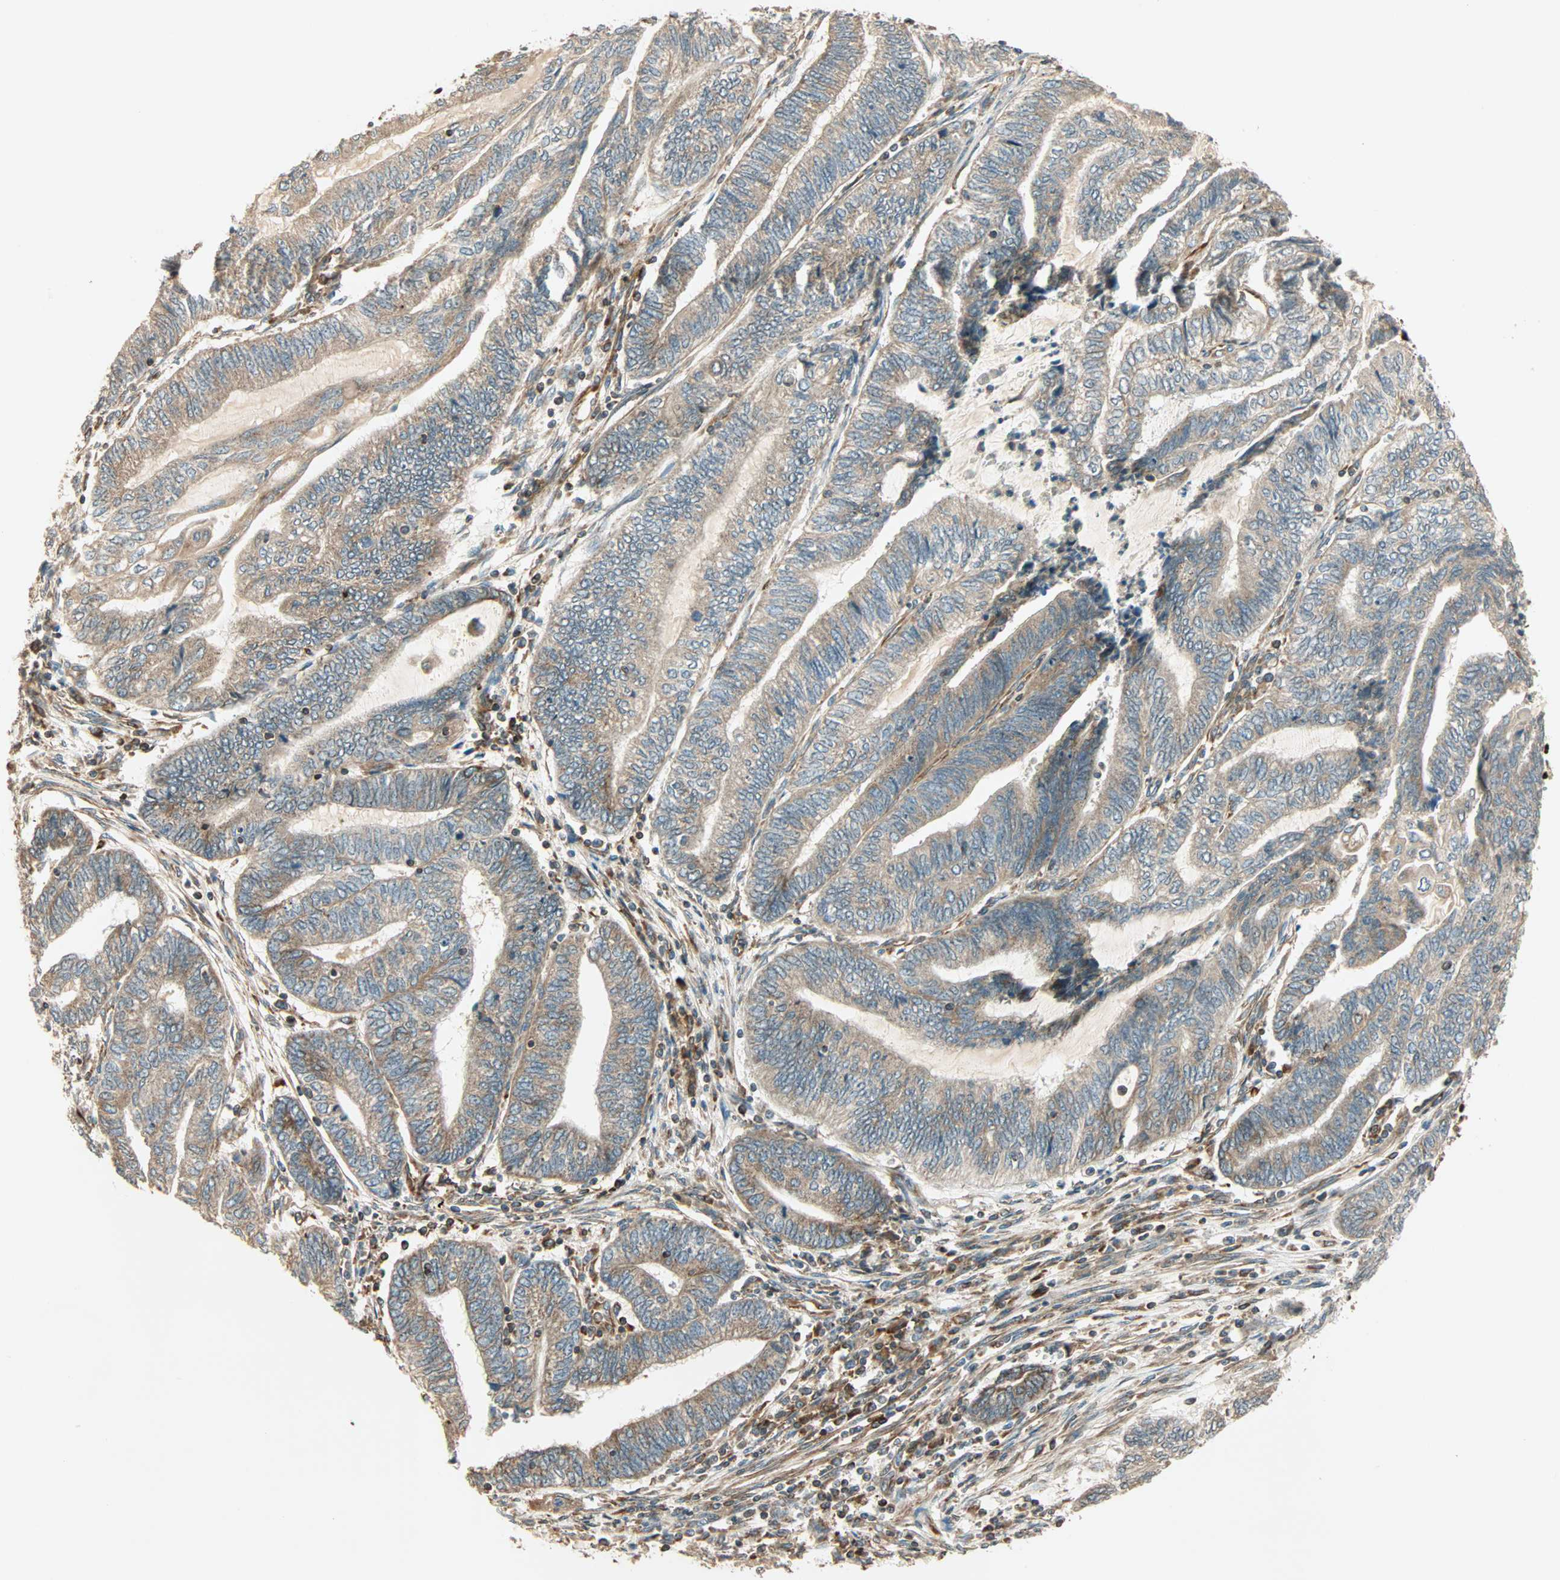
{"staining": {"intensity": "strong", "quantity": ">75%", "location": "cytoplasmic/membranous,nuclear"}, "tissue": "endometrial cancer", "cell_type": "Tumor cells", "image_type": "cancer", "snomed": [{"axis": "morphology", "description": "Adenocarcinoma, NOS"}, {"axis": "topography", "description": "Uterus"}, {"axis": "topography", "description": "Endometrium"}], "caption": "There is high levels of strong cytoplasmic/membranous and nuclear staining in tumor cells of adenocarcinoma (endometrial), as demonstrated by immunohistochemical staining (brown color).", "gene": "PNPLA6", "patient": {"sex": "female", "age": 70}}